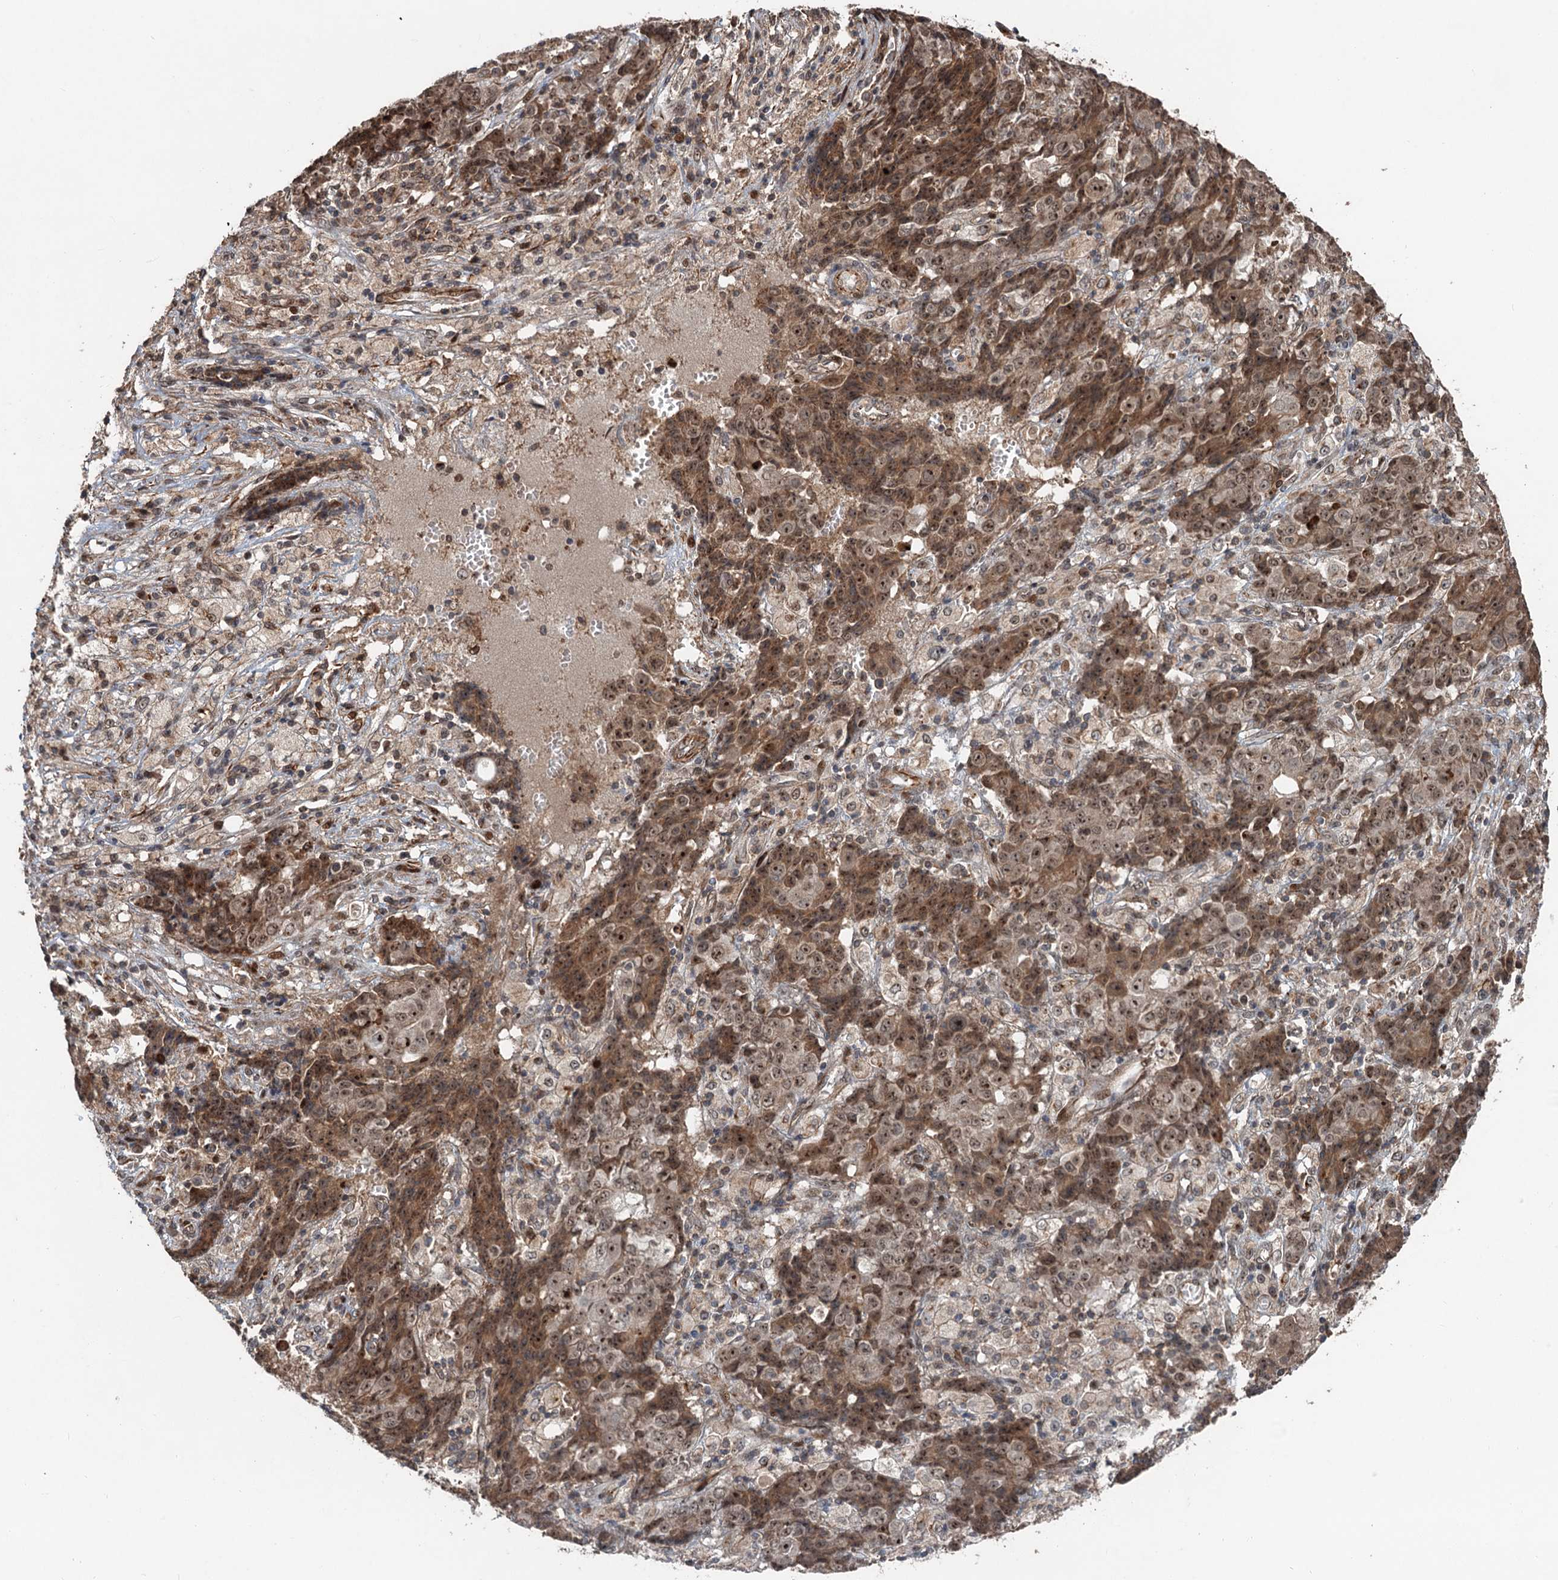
{"staining": {"intensity": "moderate", "quantity": ">75%", "location": "nuclear"}, "tissue": "ovarian cancer", "cell_type": "Tumor cells", "image_type": "cancer", "snomed": [{"axis": "morphology", "description": "Carcinoma, endometroid"}, {"axis": "topography", "description": "Ovary"}], "caption": "Approximately >75% of tumor cells in human ovarian cancer display moderate nuclear protein staining as visualized by brown immunohistochemical staining.", "gene": "TMA16", "patient": {"sex": "female", "age": 42}}